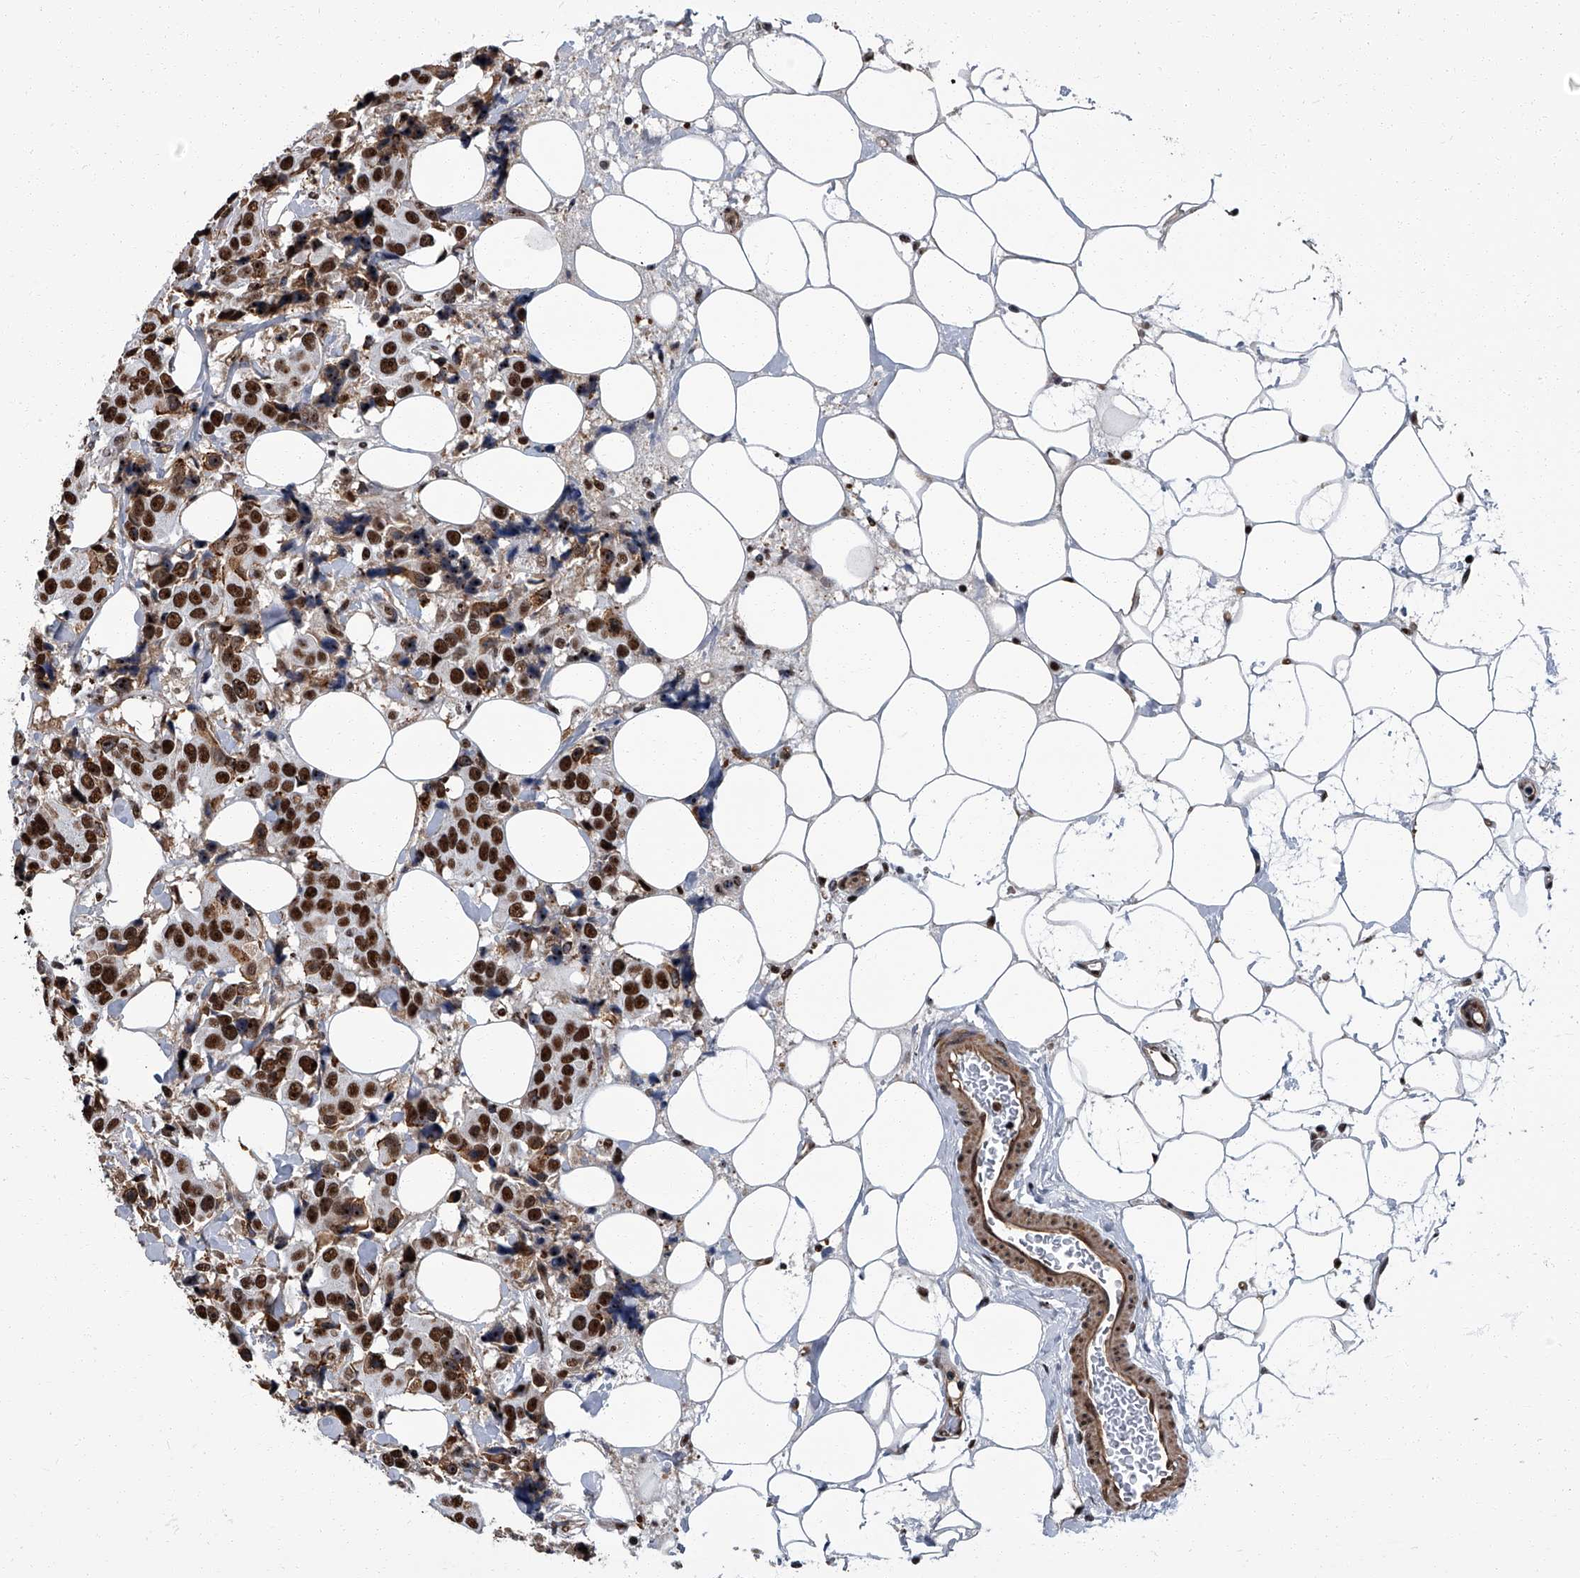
{"staining": {"intensity": "strong", "quantity": ">75%", "location": "nuclear"}, "tissue": "breast cancer", "cell_type": "Tumor cells", "image_type": "cancer", "snomed": [{"axis": "morphology", "description": "Normal tissue, NOS"}, {"axis": "morphology", "description": "Duct carcinoma"}, {"axis": "topography", "description": "Breast"}], "caption": "Protein expression analysis of human breast cancer reveals strong nuclear expression in approximately >75% of tumor cells. (Stains: DAB (3,3'-diaminobenzidine) in brown, nuclei in blue, Microscopy: brightfield microscopy at high magnification).", "gene": "ZNF518B", "patient": {"sex": "female", "age": 39}}